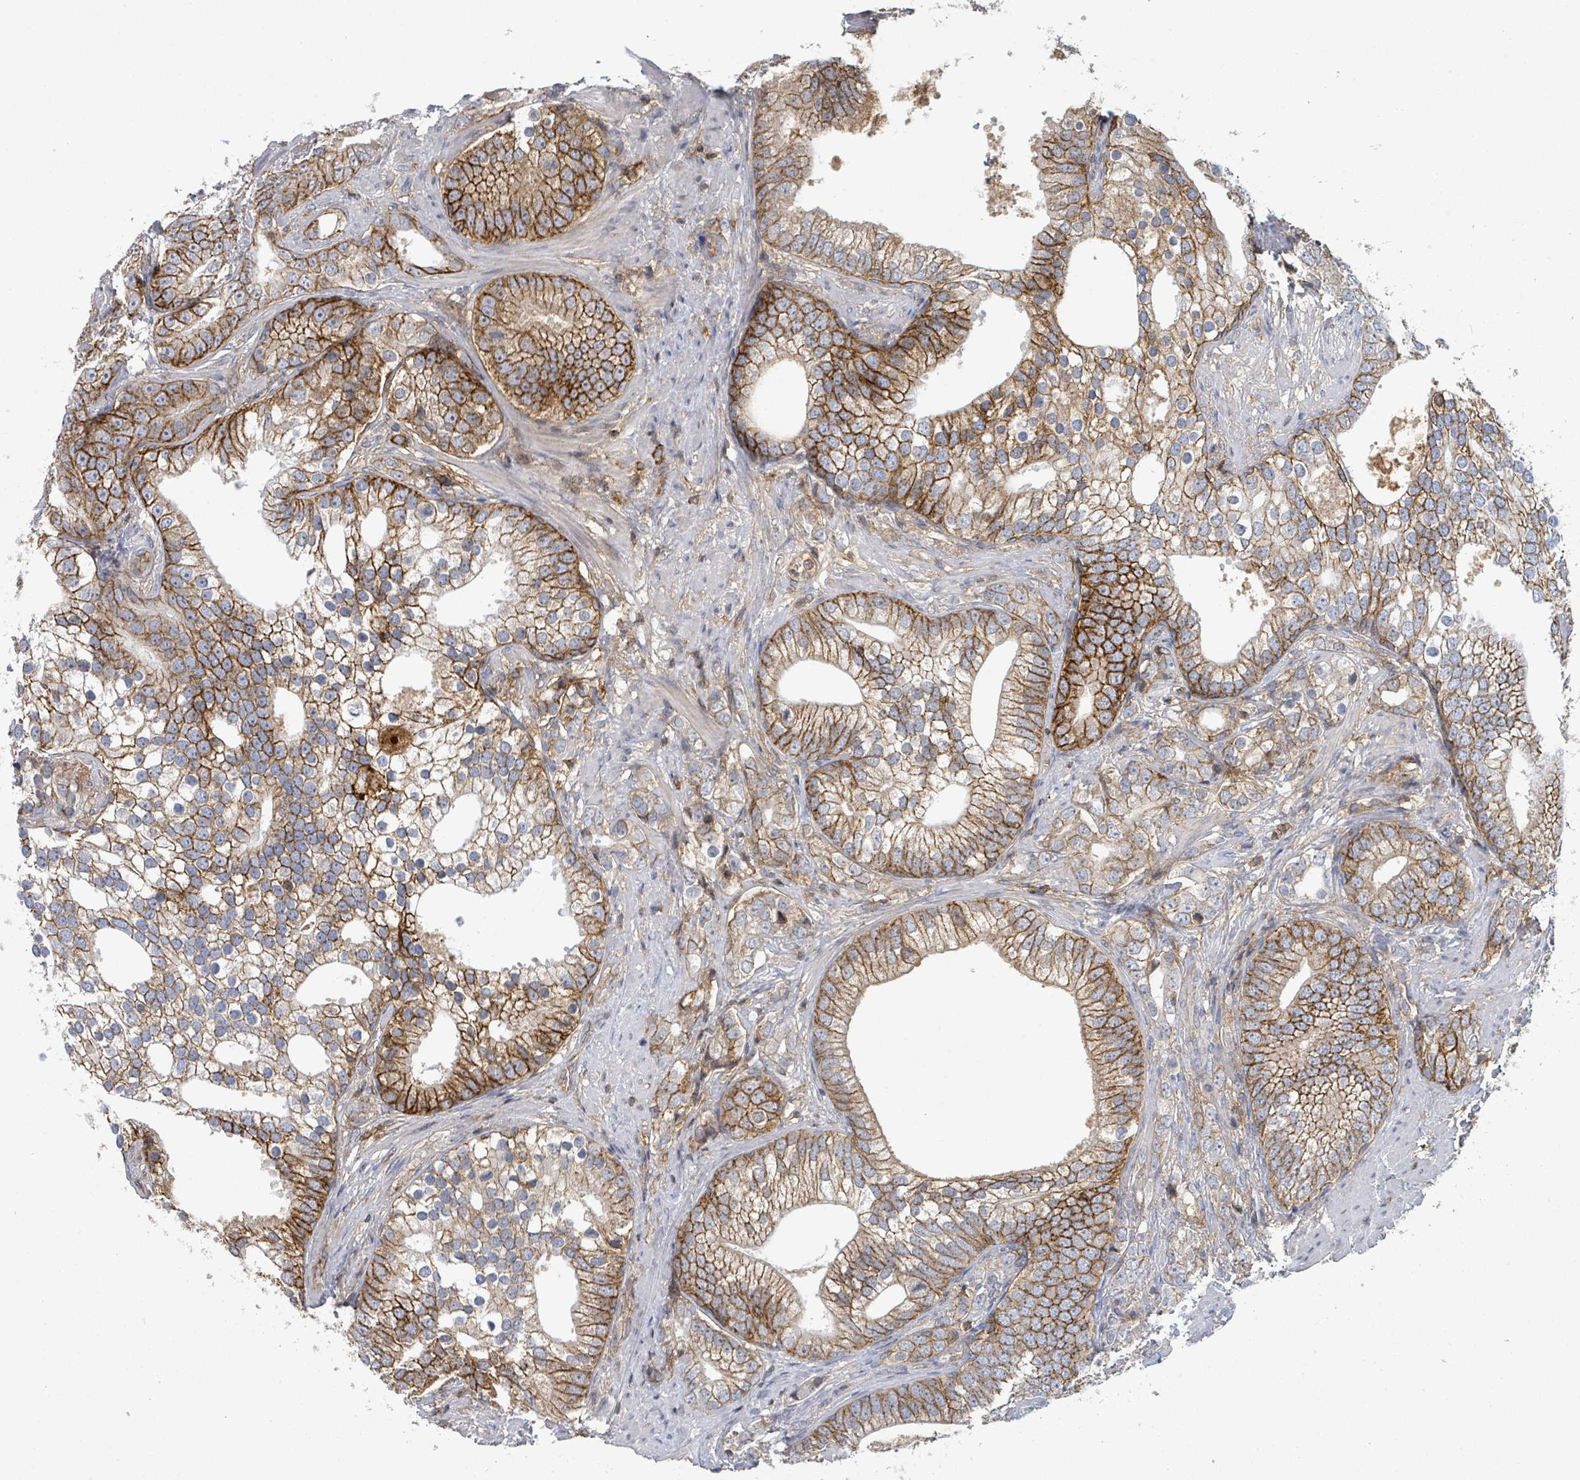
{"staining": {"intensity": "strong", "quantity": ">75%", "location": "cytoplasmic/membranous"}, "tissue": "prostate cancer", "cell_type": "Tumor cells", "image_type": "cancer", "snomed": [{"axis": "morphology", "description": "Adenocarcinoma, High grade"}, {"axis": "topography", "description": "Prostate"}], "caption": "High-power microscopy captured an immunohistochemistry (IHC) image of adenocarcinoma (high-grade) (prostate), revealing strong cytoplasmic/membranous staining in about >75% of tumor cells. (DAB (3,3'-diaminobenzidine) IHC, brown staining for protein, blue staining for nuclei).", "gene": "TNFRSF14", "patient": {"sex": "male", "age": 75}}